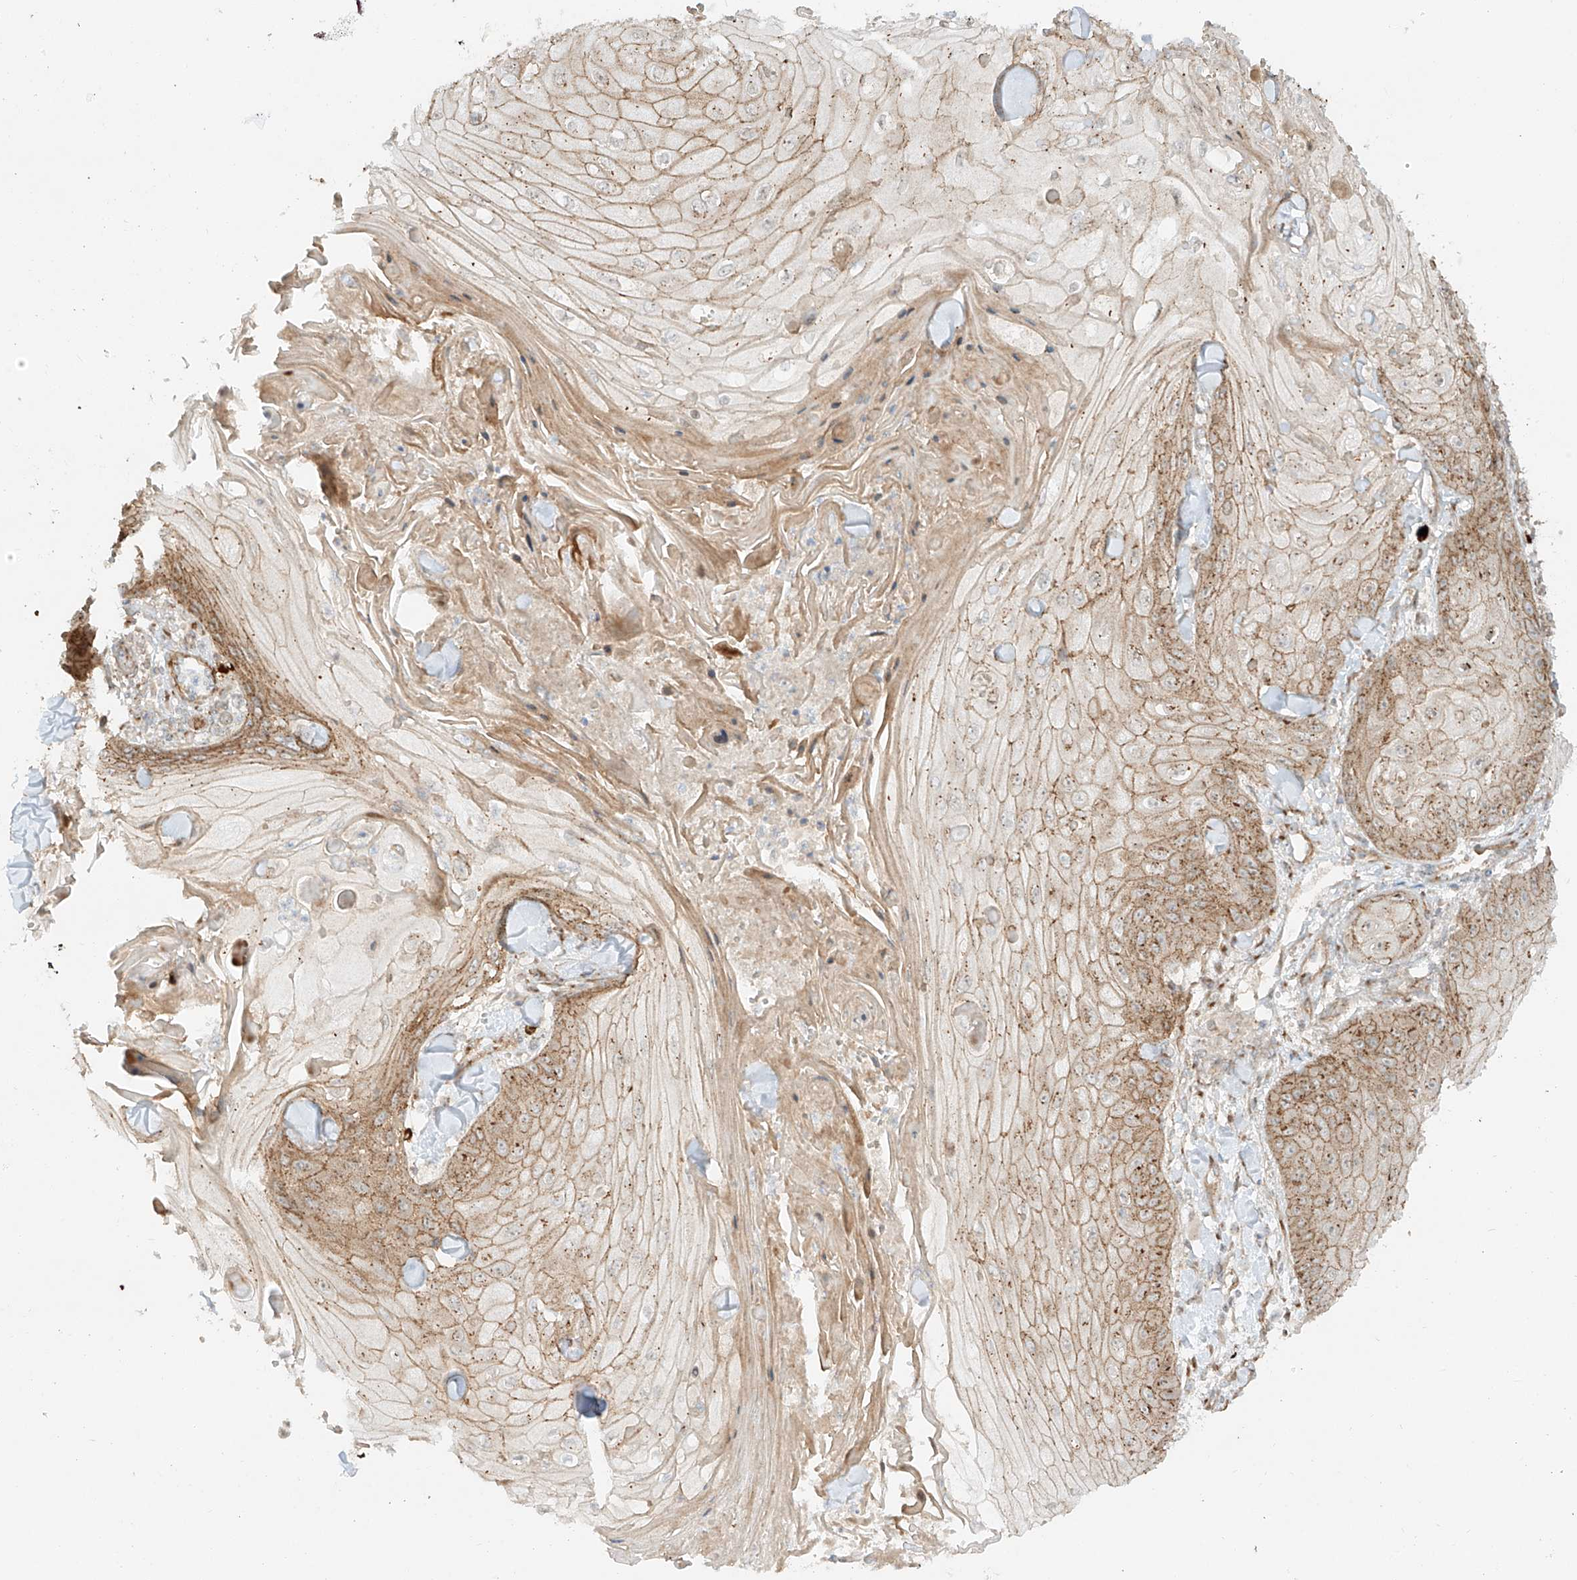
{"staining": {"intensity": "moderate", "quantity": ">75%", "location": "cytoplasmic/membranous"}, "tissue": "skin cancer", "cell_type": "Tumor cells", "image_type": "cancer", "snomed": [{"axis": "morphology", "description": "Squamous cell carcinoma, NOS"}, {"axis": "topography", "description": "Skin"}], "caption": "A brown stain shows moderate cytoplasmic/membranous expression of a protein in squamous cell carcinoma (skin) tumor cells. (Brightfield microscopy of DAB IHC at high magnification).", "gene": "ZNF287", "patient": {"sex": "male", "age": 74}}